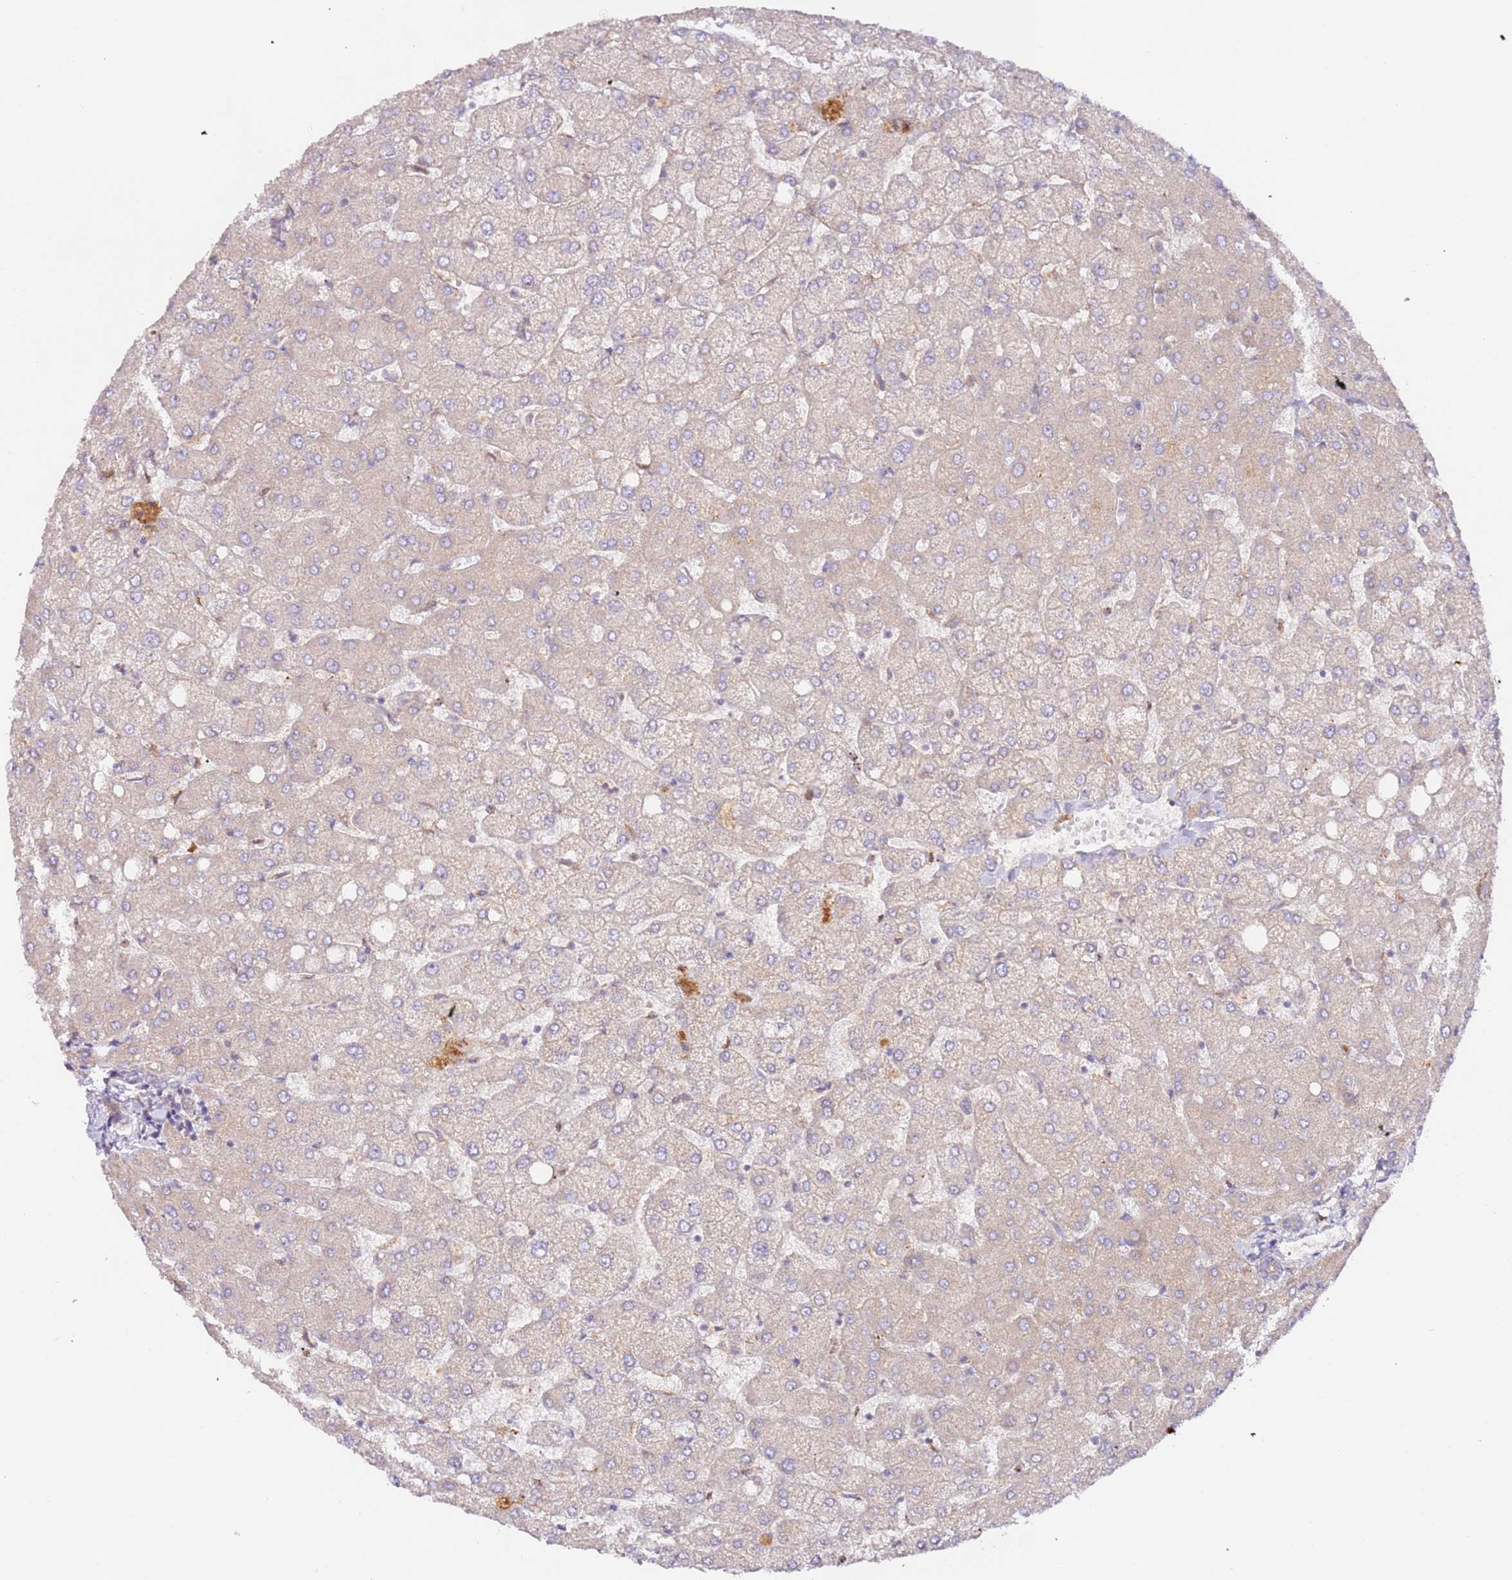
{"staining": {"intensity": "negative", "quantity": "none", "location": "none"}, "tissue": "liver", "cell_type": "Cholangiocytes", "image_type": "normal", "snomed": [{"axis": "morphology", "description": "Normal tissue, NOS"}, {"axis": "topography", "description": "Liver"}], "caption": "Normal liver was stained to show a protein in brown. There is no significant positivity in cholangiocytes. Brightfield microscopy of IHC stained with DAB (3,3'-diaminobenzidine) (brown) and hematoxylin (blue), captured at high magnification.", "gene": "FLVCR1", "patient": {"sex": "female", "age": 54}}